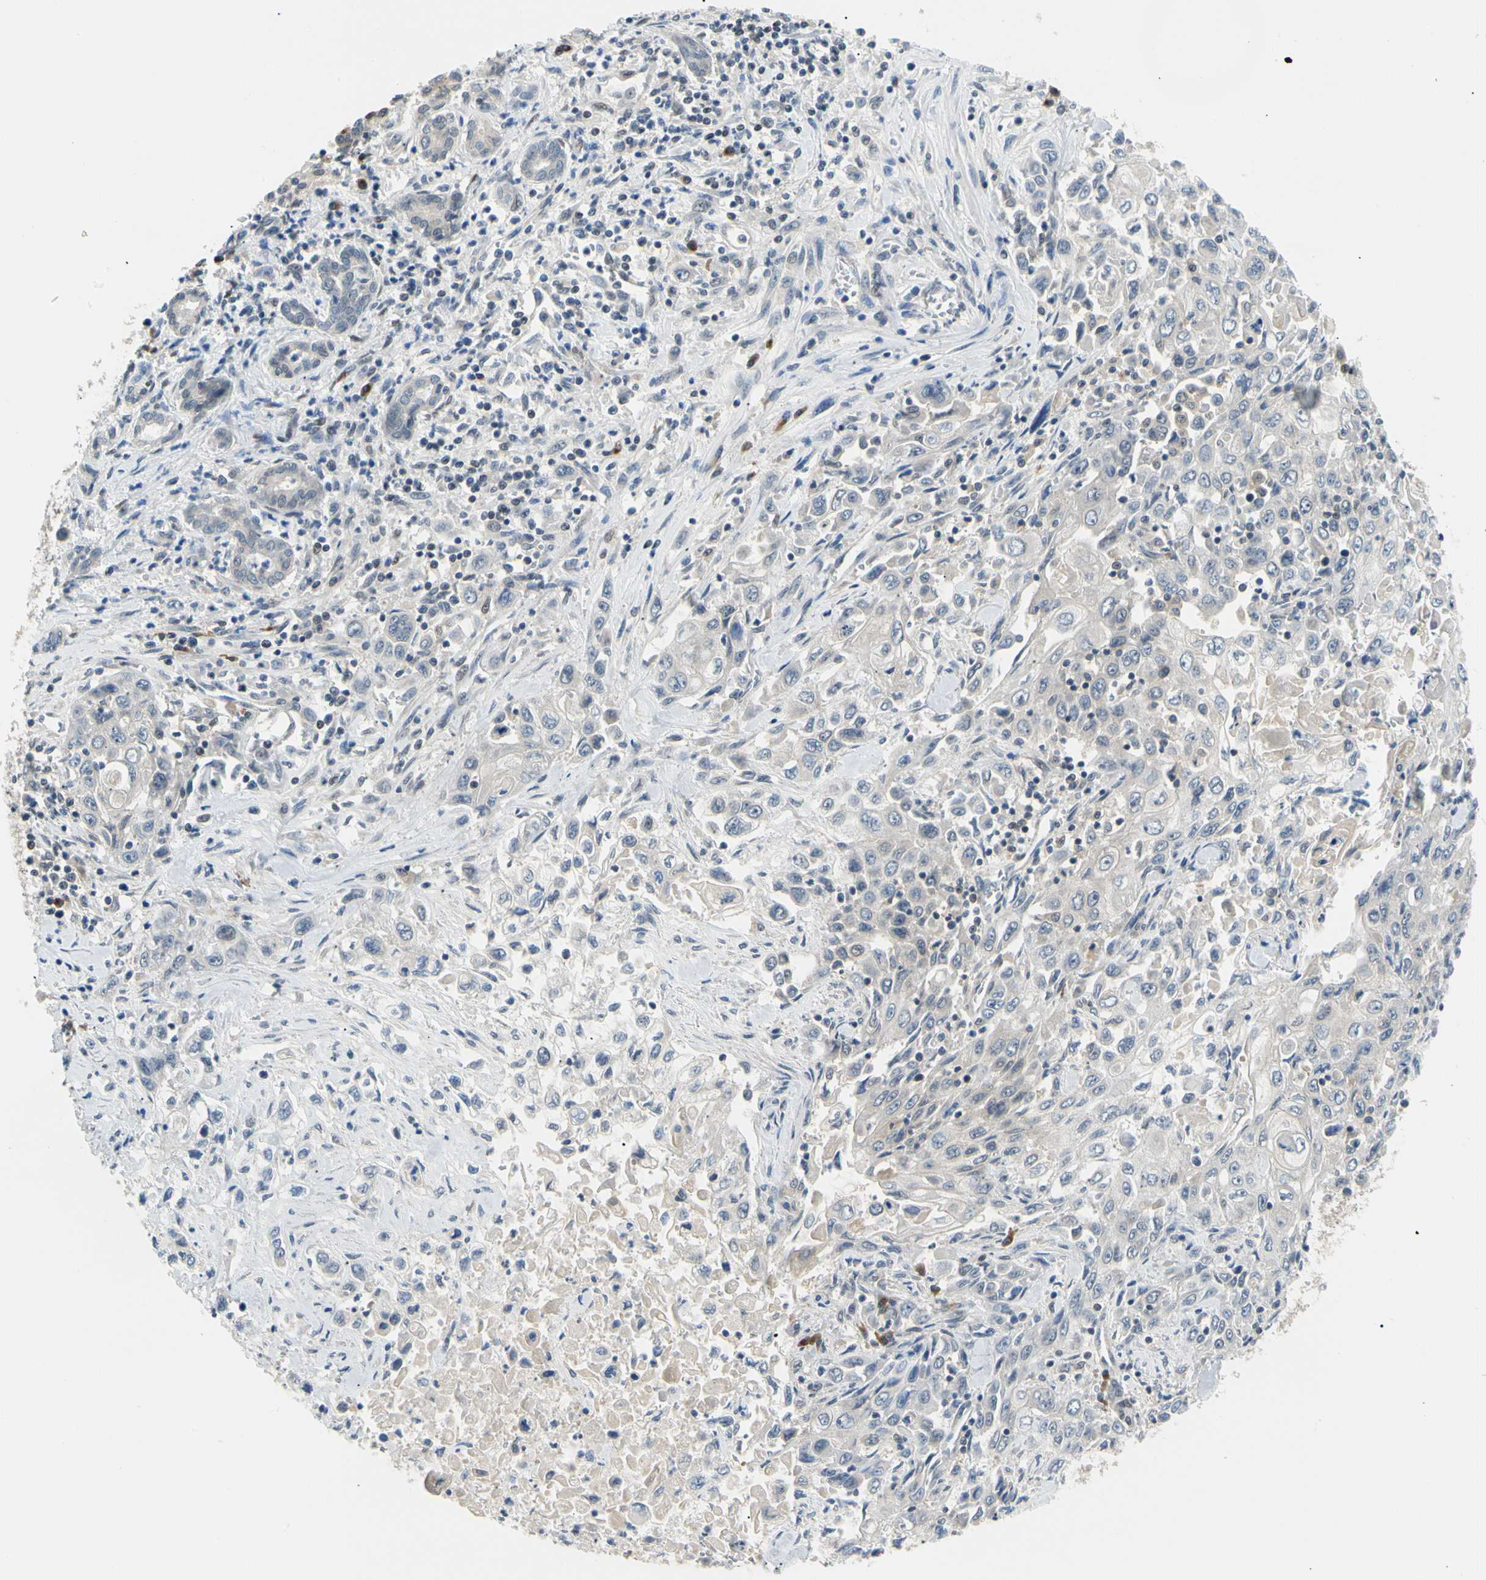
{"staining": {"intensity": "negative", "quantity": "none", "location": "none"}, "tissue": "pancreatic cancer", "cell_type": "Tumor cells", "image_type": "cancer", "snomed": [{"axis": "morphology", "description": "Adenocarcinoma, NOS"}, {"axis": "topography", "description": "Pancreas"}], "caption": "This photomicrograph is of pancreatic cancer stained with immunohistochemistry to label a protein in brown with the nuclei are counter-stained blue. There is no positivity in tumor cells.", "gene": "SEC23B", "patient": {"sex": "male", "age": 70}}